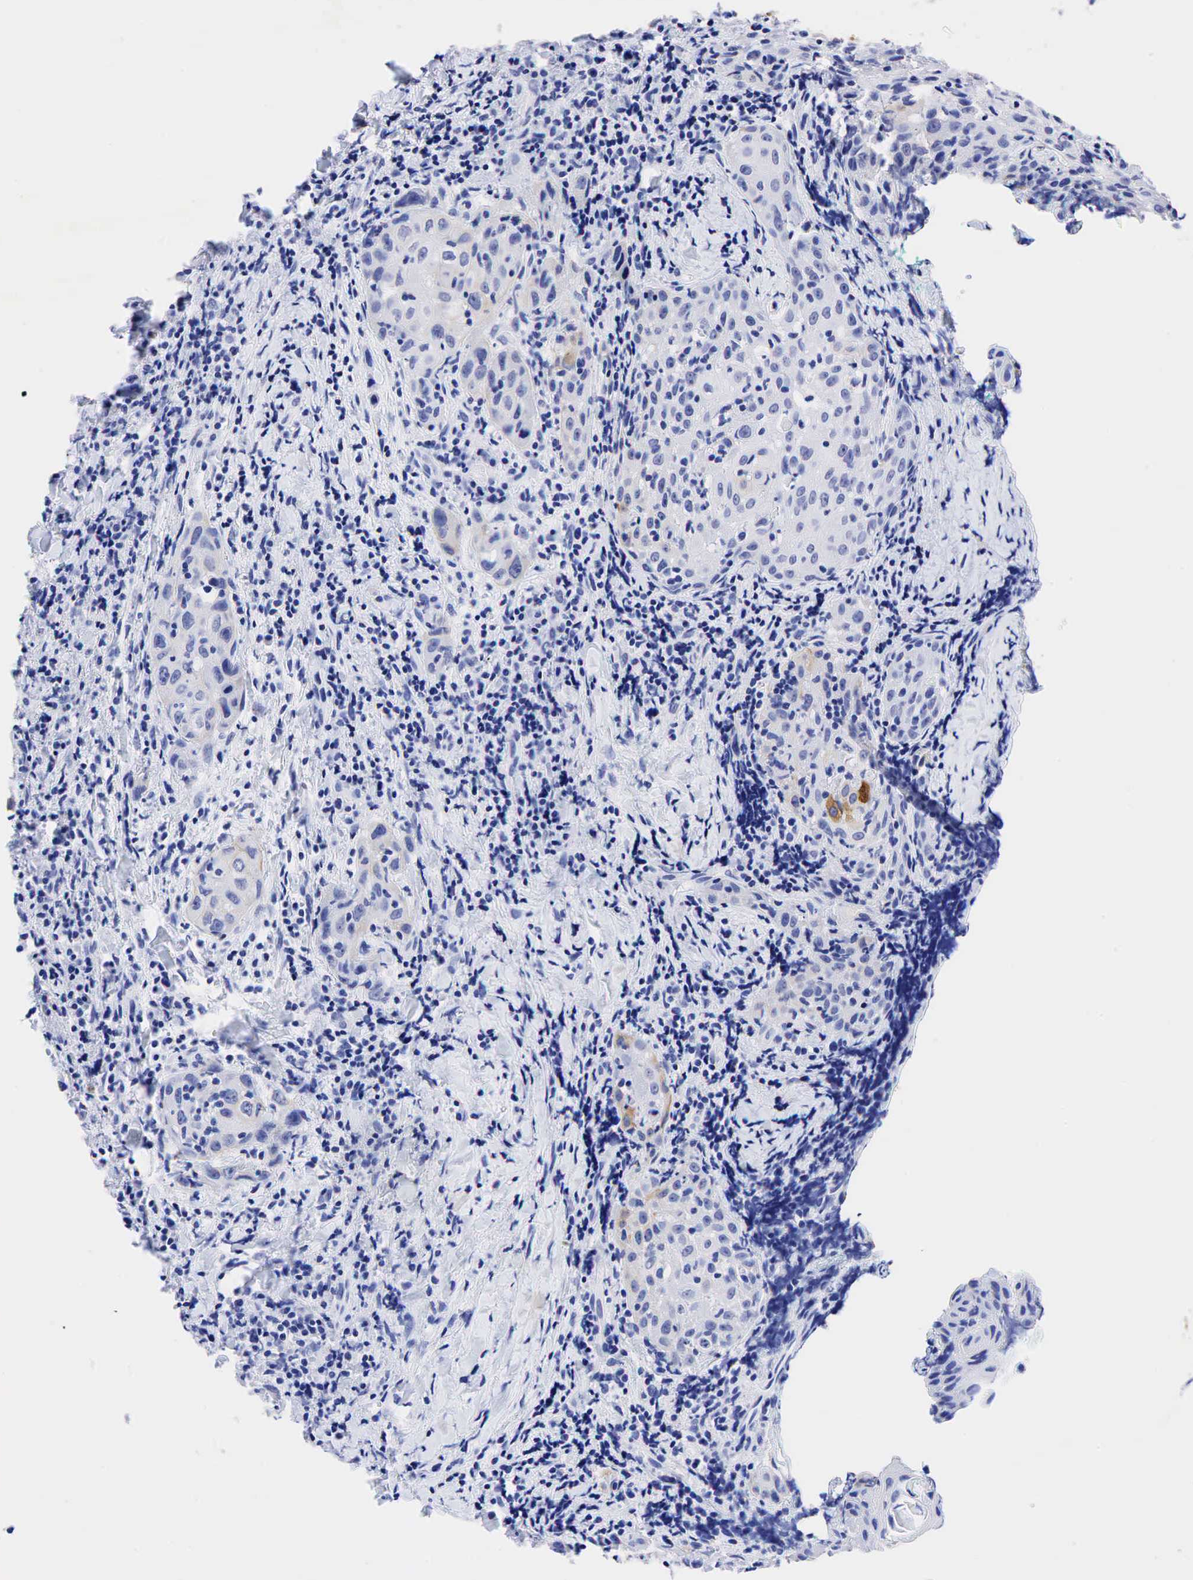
{"staining": {"intensity": "weak", "quantity": "<25%", "location": "cytoplasmic/membranous"}, "tissue": "head and neck cancer", "cell_type": "Tumor cells", "image_type": "cancer", "snomed": [{"axis": "morphology", "description": "Squamous cell carcinoma, NOS"}, {"axis": "topography", "description": "Oral tissue"}, {"axis": "topography", "description": "Head-Neck"}], "caption": "Human squamous cell carcinoma (head and neck) stained for a protein using immunohistochemistry (IHC) exhibits no staining in tumor cells.", "gene": "KRT18", "patient": {"sex": "female", "age": 82}}